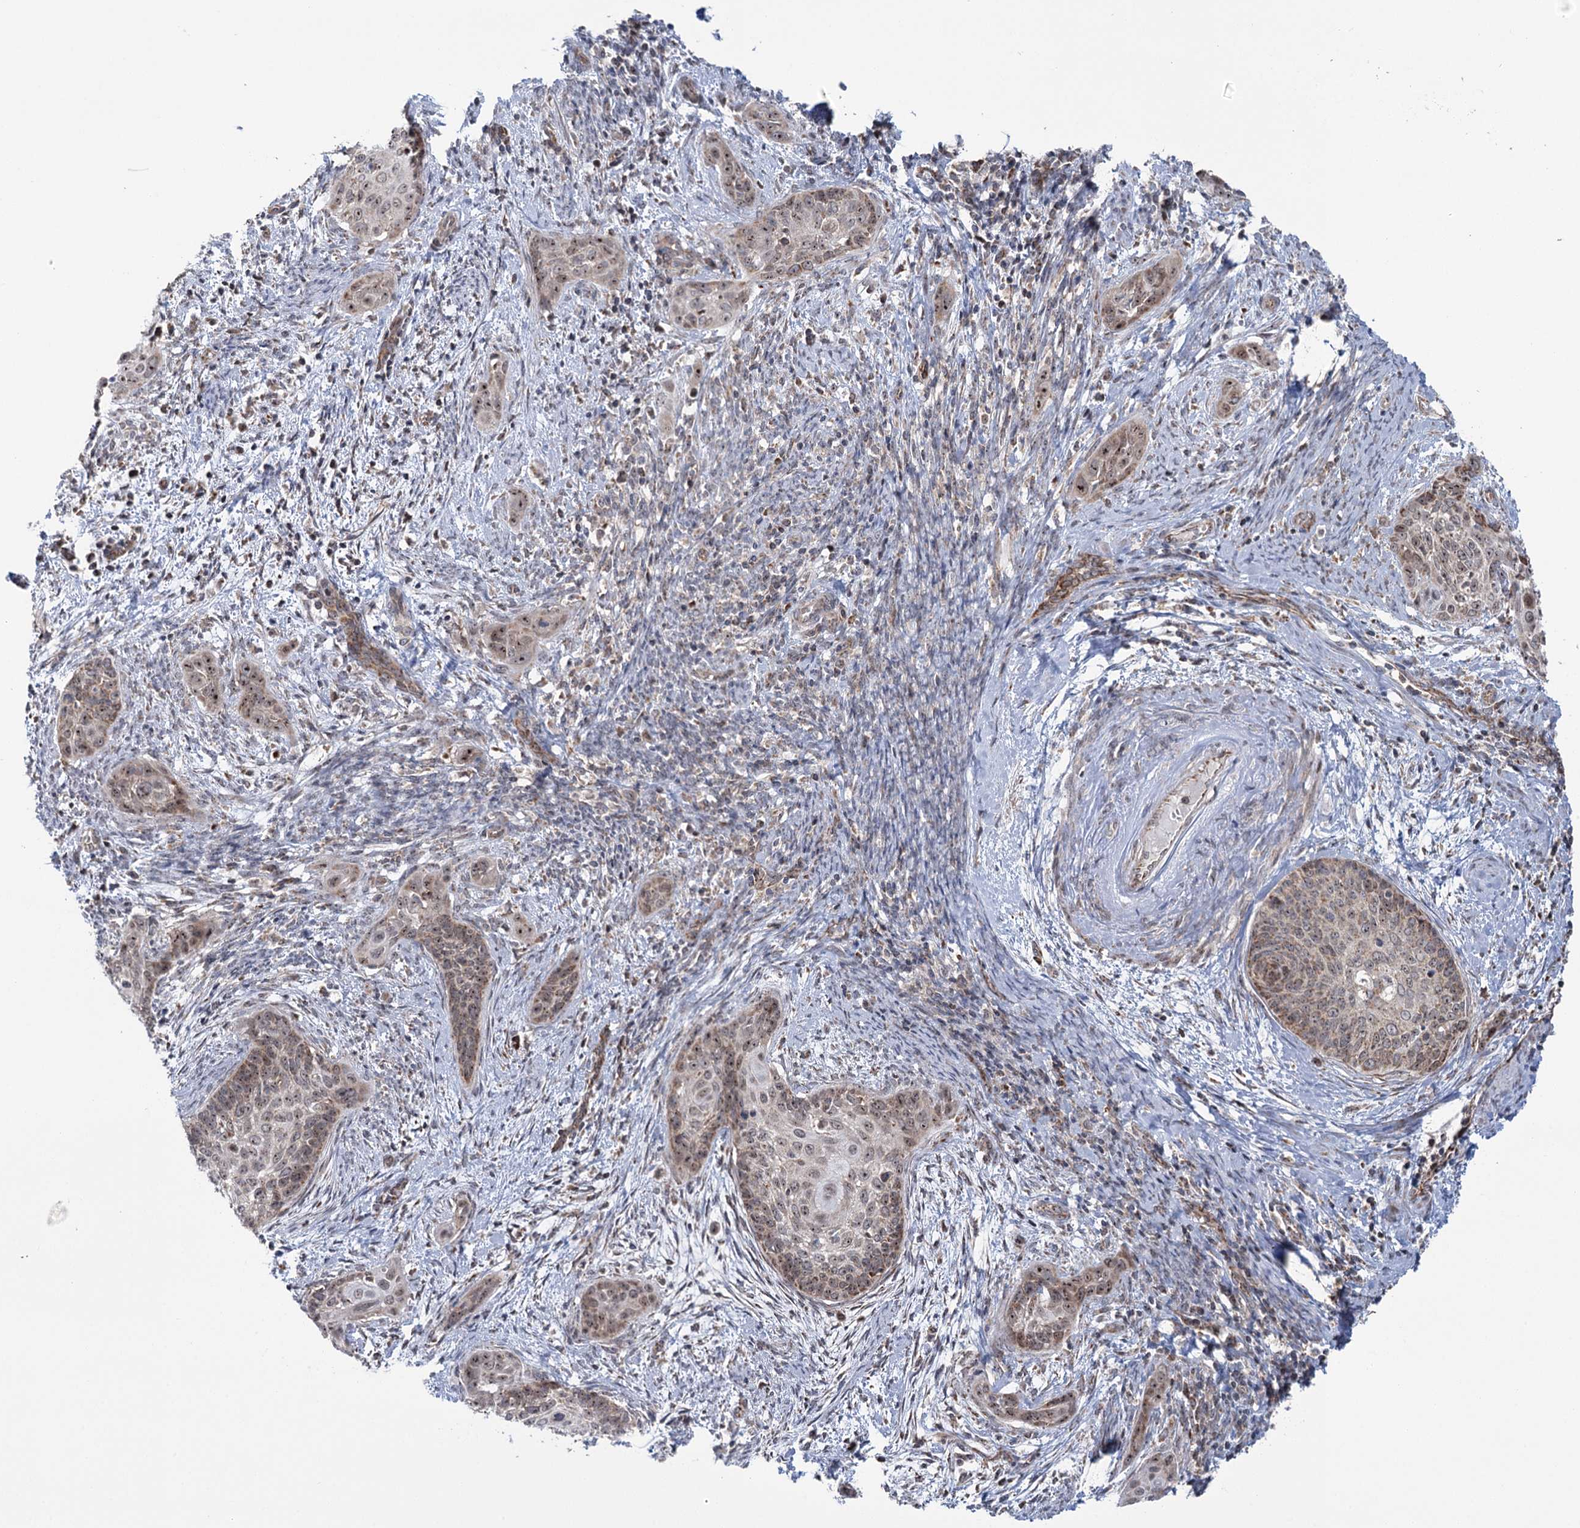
{"staining": {"intensity": "weak", "quantity": "25%-75%", "location": "cytoplasmic/membranous,nuclear"}, "tissue": "cervical cancer", "cell_type": "Tumor cells", "image_type": "cancer", "snomed": [{"axis": "morphology", "description": "Squamous cell carcinoma, NOS"}, {"axis": "topography", "description": "Cervix"}], "caption": "A photomicrograph of cervical cancer stained for a protein shows weak cytoplasmic/membranous and nuclear brown staining in tumor cells.", "gene": "STEEP1", "patient": {"sex": "female", "age": 33}}